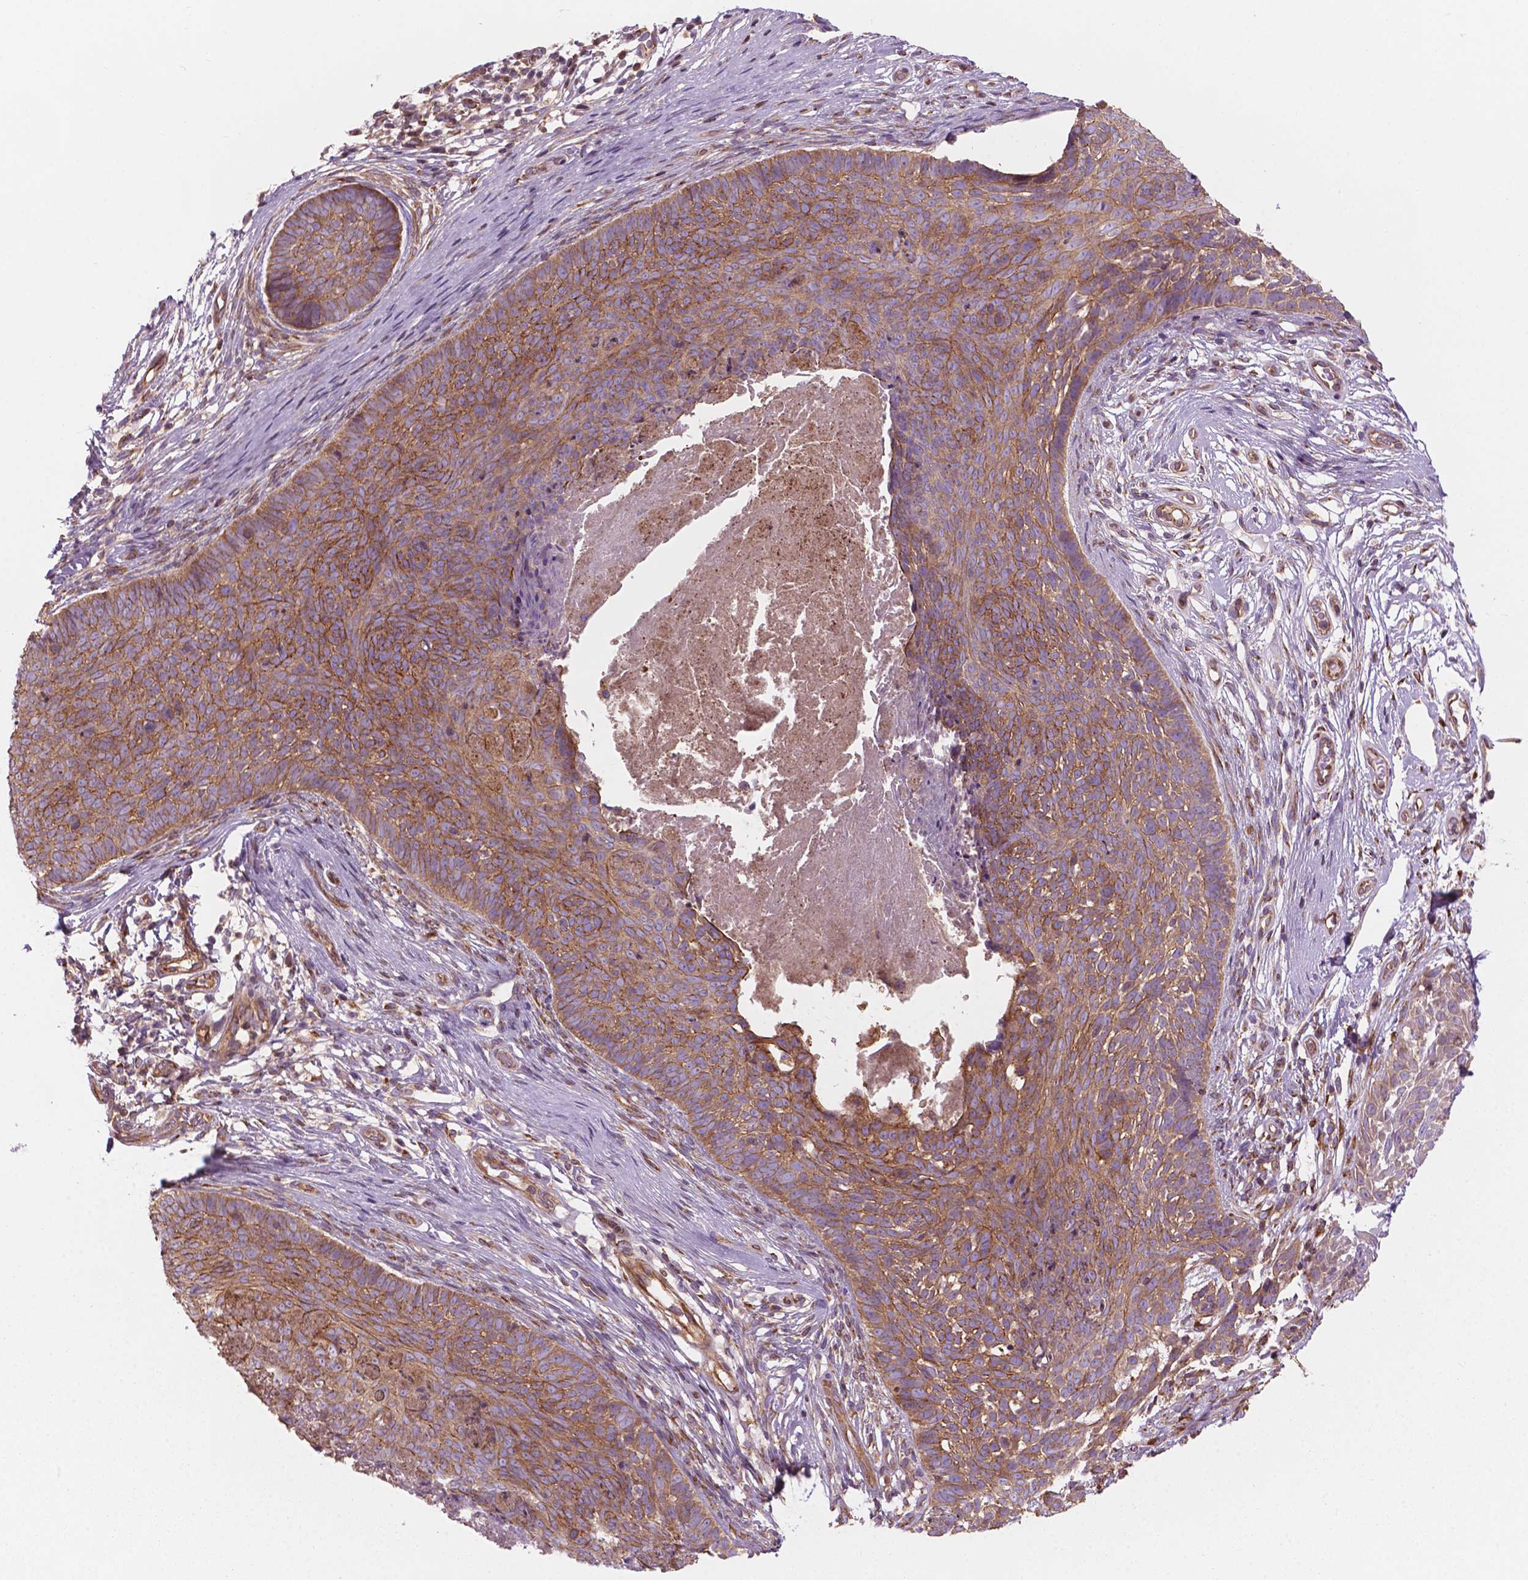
{"staining": {"intensity": "moderate", "quantity": ">75%", "location": "cytoplasmic/membranous"}, "tissue": "skin cancer", "cell_type": "Tumor cells", "image_type": "cancer", "snomed": [{"axis": "morphology", "description": "Basal cell carcinoma"}, {"axis": "topography", "description": "Skin"}], "caption": "Immunohistochemistry (IHC) of basal cell carcinoma (skin) exhibits medium levels of moderate cytoplasmic/membranous expression in about >75% of tumor cells.", "gene": "SURF4", "patient": {"sex": "male", "age": 85}}